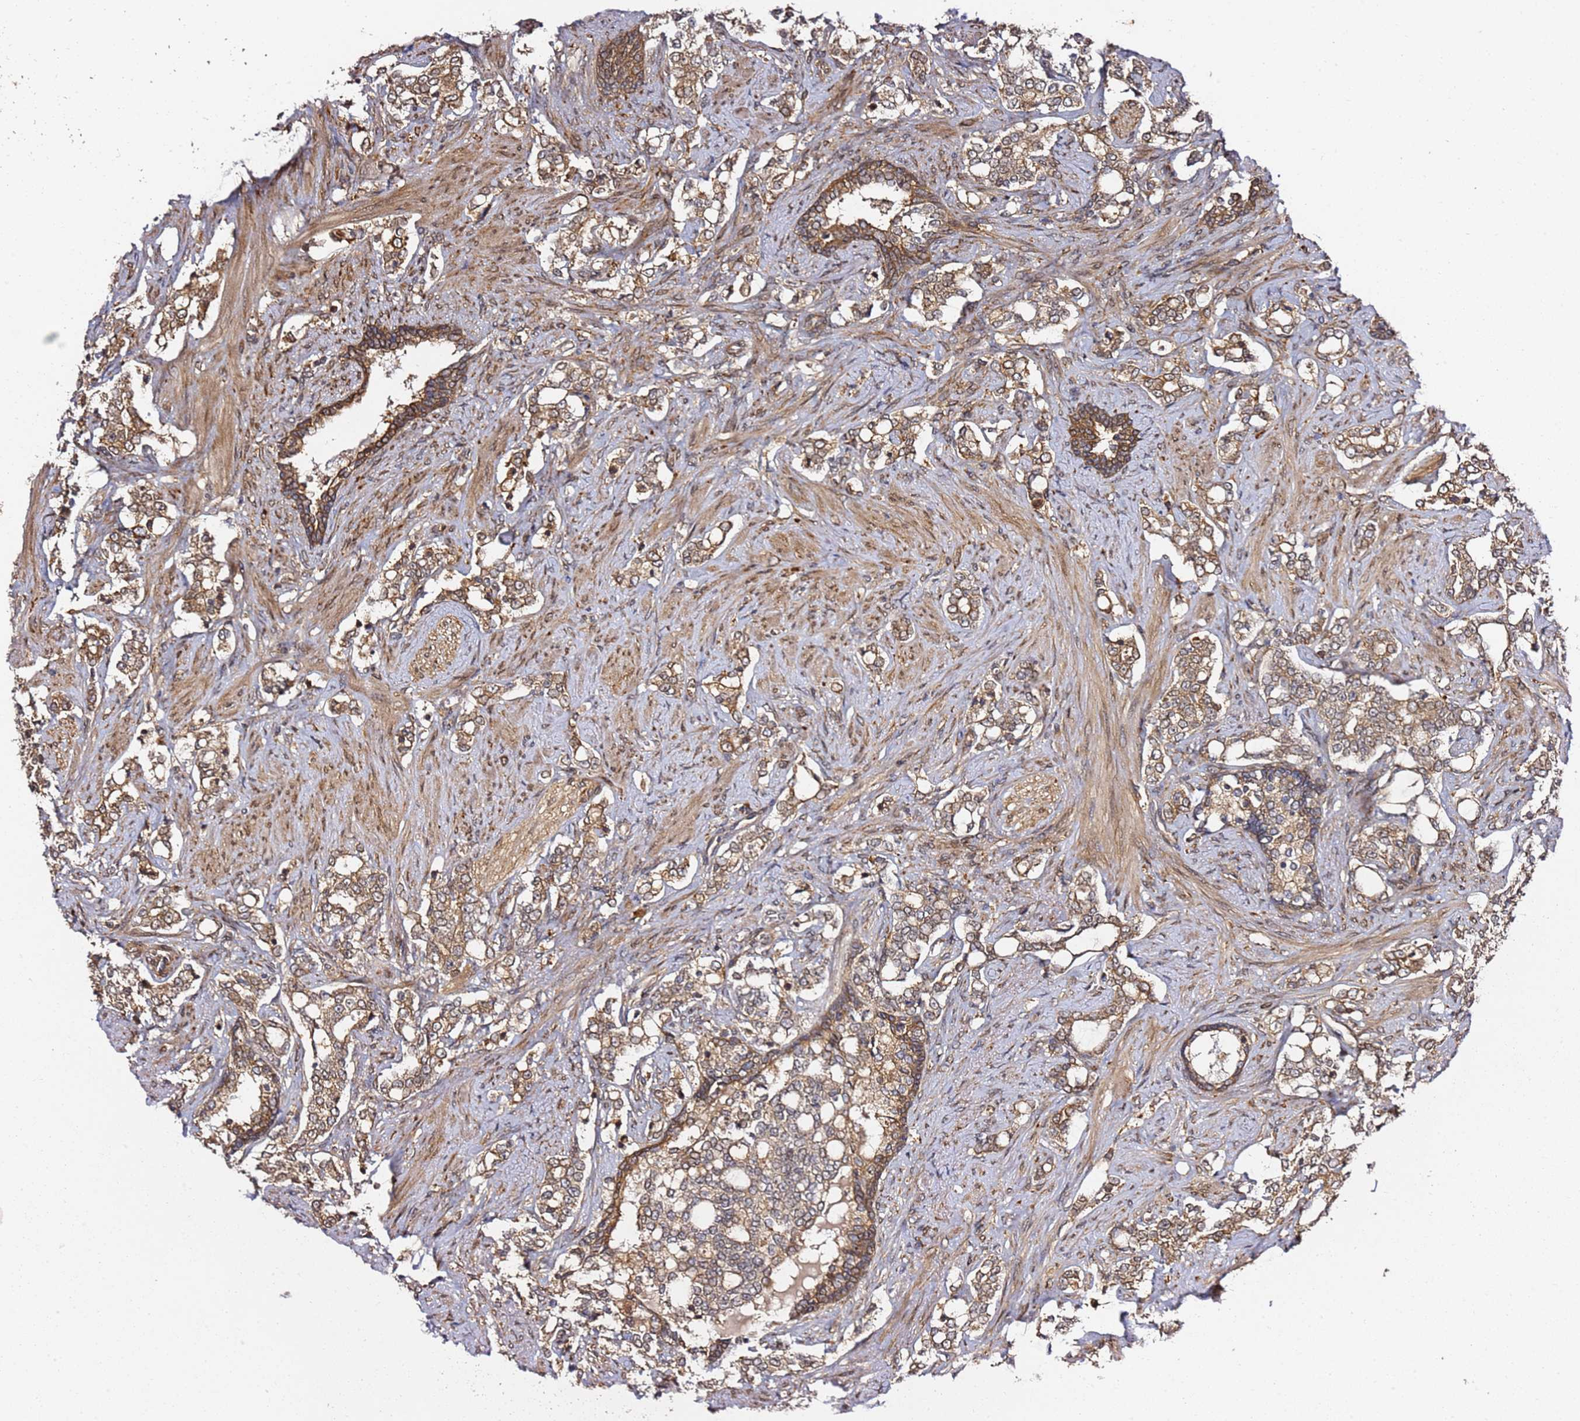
{"staining": {"intensity": "moderate", "quantity": ">75%", "location": "cytoplasmic/membranous"}, "tissue": "prostate cancer", "cell_type": "Tumor cells", "image_type": "cancer", "snomed": [{"axis": "morphology", "description": "Adenocarcinoma, High grade"}, {"axis": "topography", "description": "Prostate"}], "caption": "Immunohistochemistry histopathology image of neoplastic tissue: human adenocarcinoma (high-grade) (prostate) stained using IHC displays medium levels of moderate protein expression localized specifically in the cytoplasmic/membranous of tumor cells, appearing as a cytoplasmic/membranous brown color.", "gene": "PRKAB2", "patient": {"sex": "male", "age": 64}}